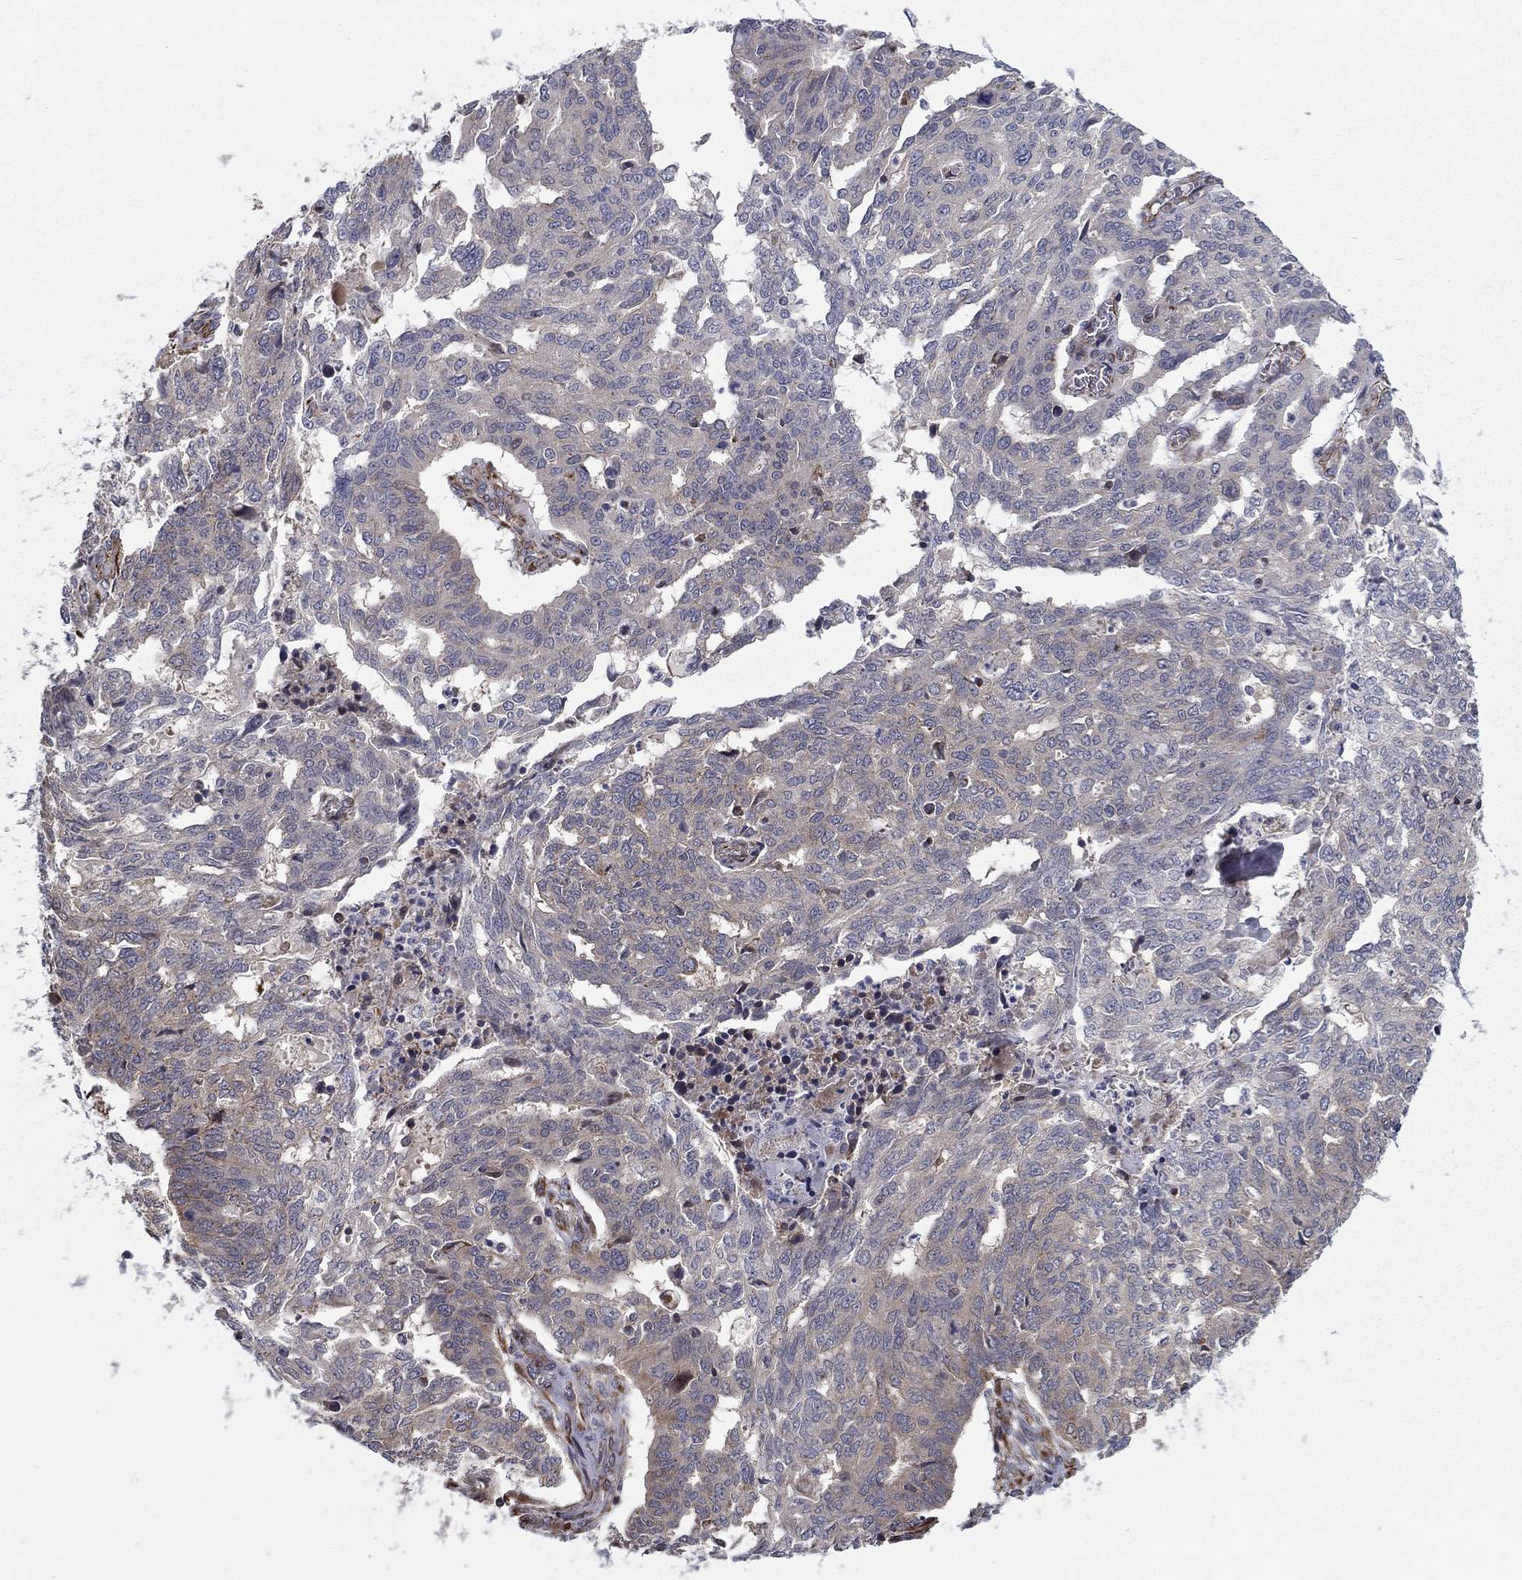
{"staining": {"intensity": "weak", "quantity": "<25%", "location": "cytoplasmic/membranous"}, "tissue": "ovarian cancer", "cell_type": "Tumor cells", "image_type": "cancer", "snomed": [{"axis": "morphology", "description": "Cystadenocarcinoma, serous, NOS"}, {"axis": "topography", "description": "Ovary"}], "caption": "Immunohistochemical staining of ovarian cancer reveals no significant positivity in tumor cells.", "gene": "CLSTN1", "patient": {"sex": "female", "age": 67}}